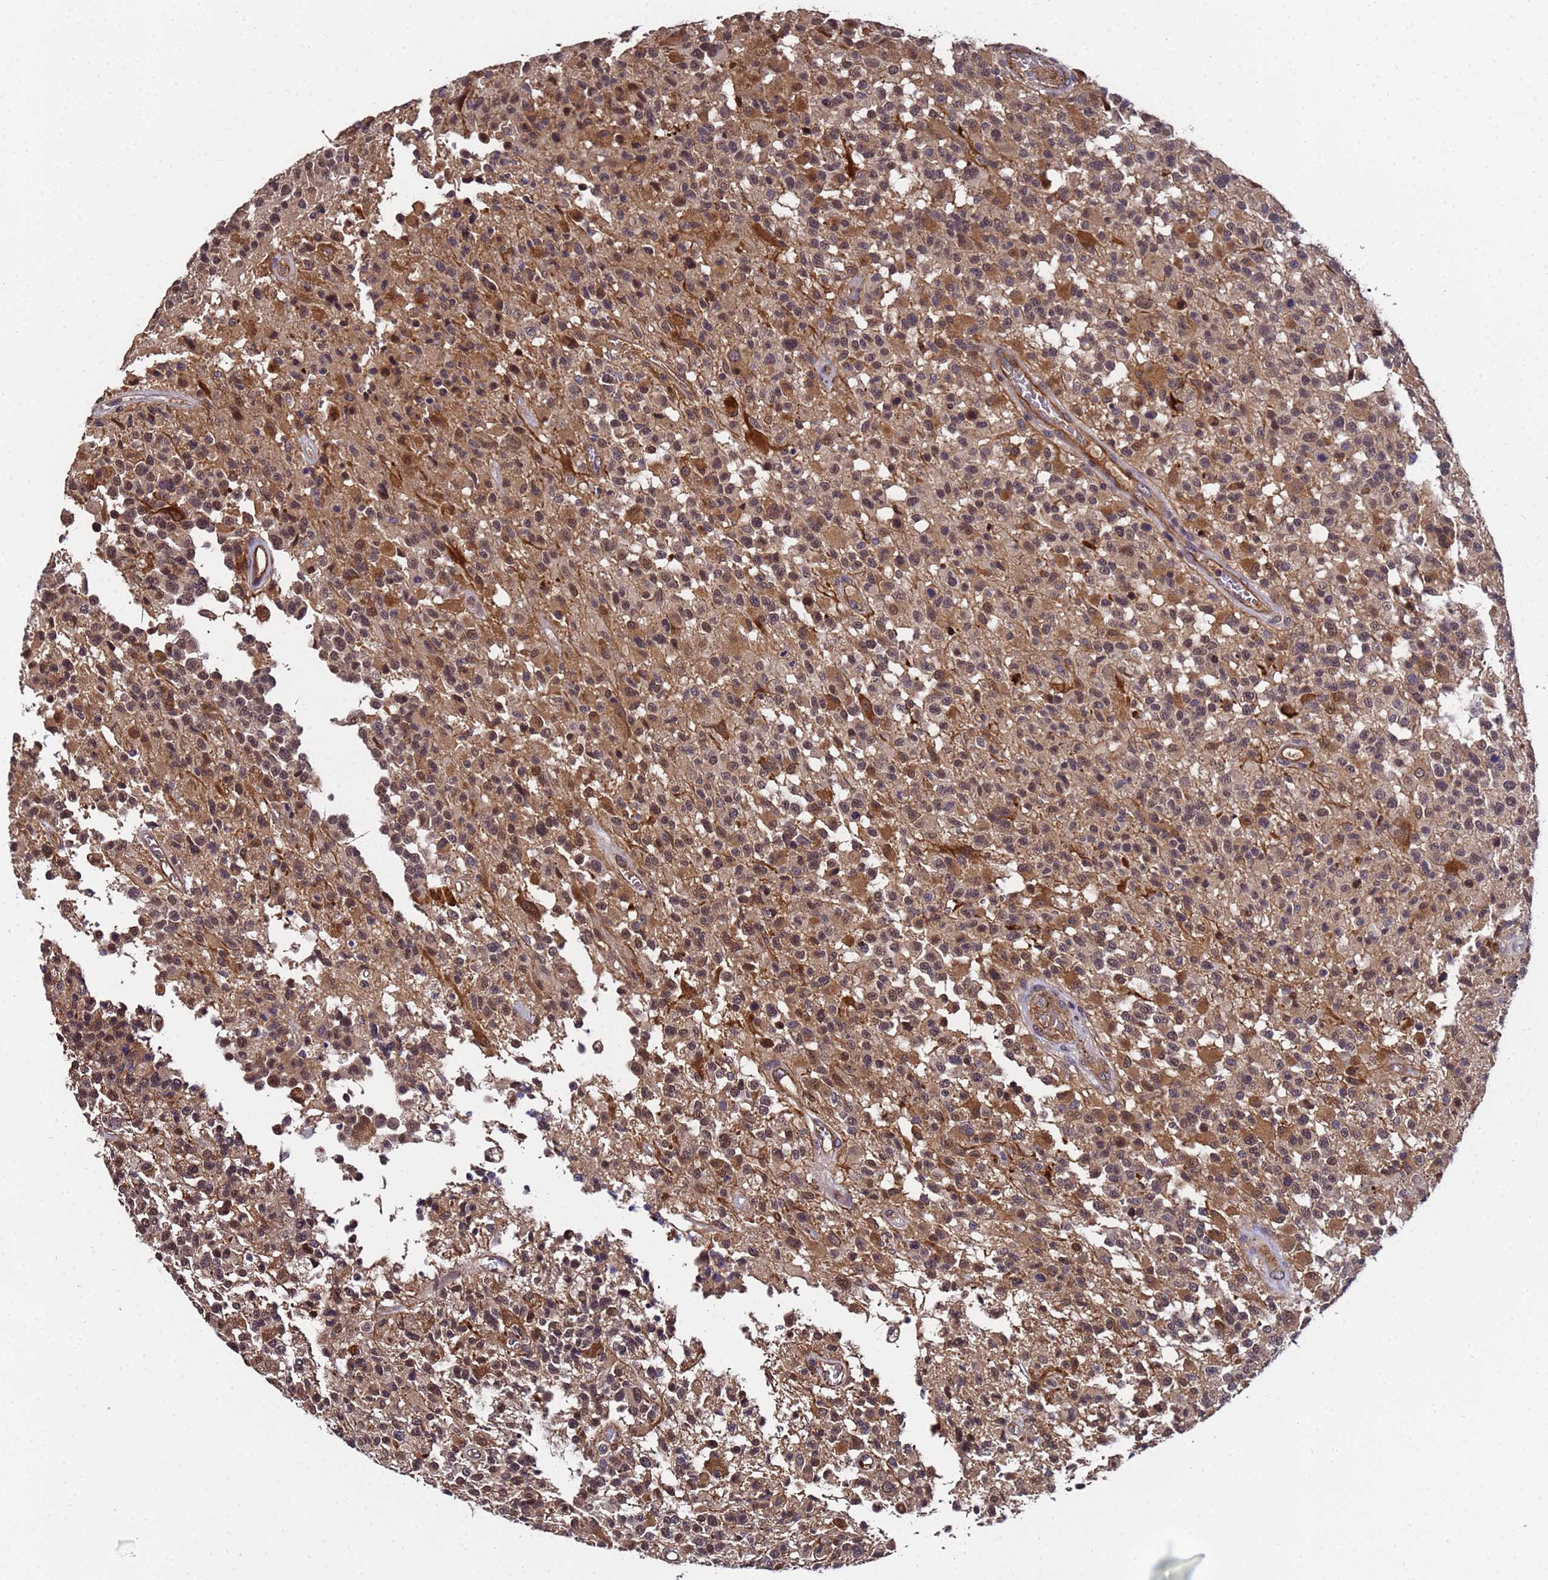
{"staining": {"intensity": "weak", "quantity": "25%-75%", "location": "cytoplasmic/membranous,nuclear"}, "tissue": "glioma", "cell_type": "Tumor cells", "image_type": "cancer", "snomed": [{"axis": "morphology", "description": "Glioma, malignant, High grade"}, {"axis": "morphology", "description": "Glioblastoma, NOS"}, {"axis": "topography", "description": "Brain"}], "caption": "About 25%-75% of tumor cells in human glioma show weak cytoplasmic/membranous and nuclear protein expression as visualized by brown immunohistochemical staining.", "gene": "GSTCD", "patient": {"sex": "male", "age": 60}}